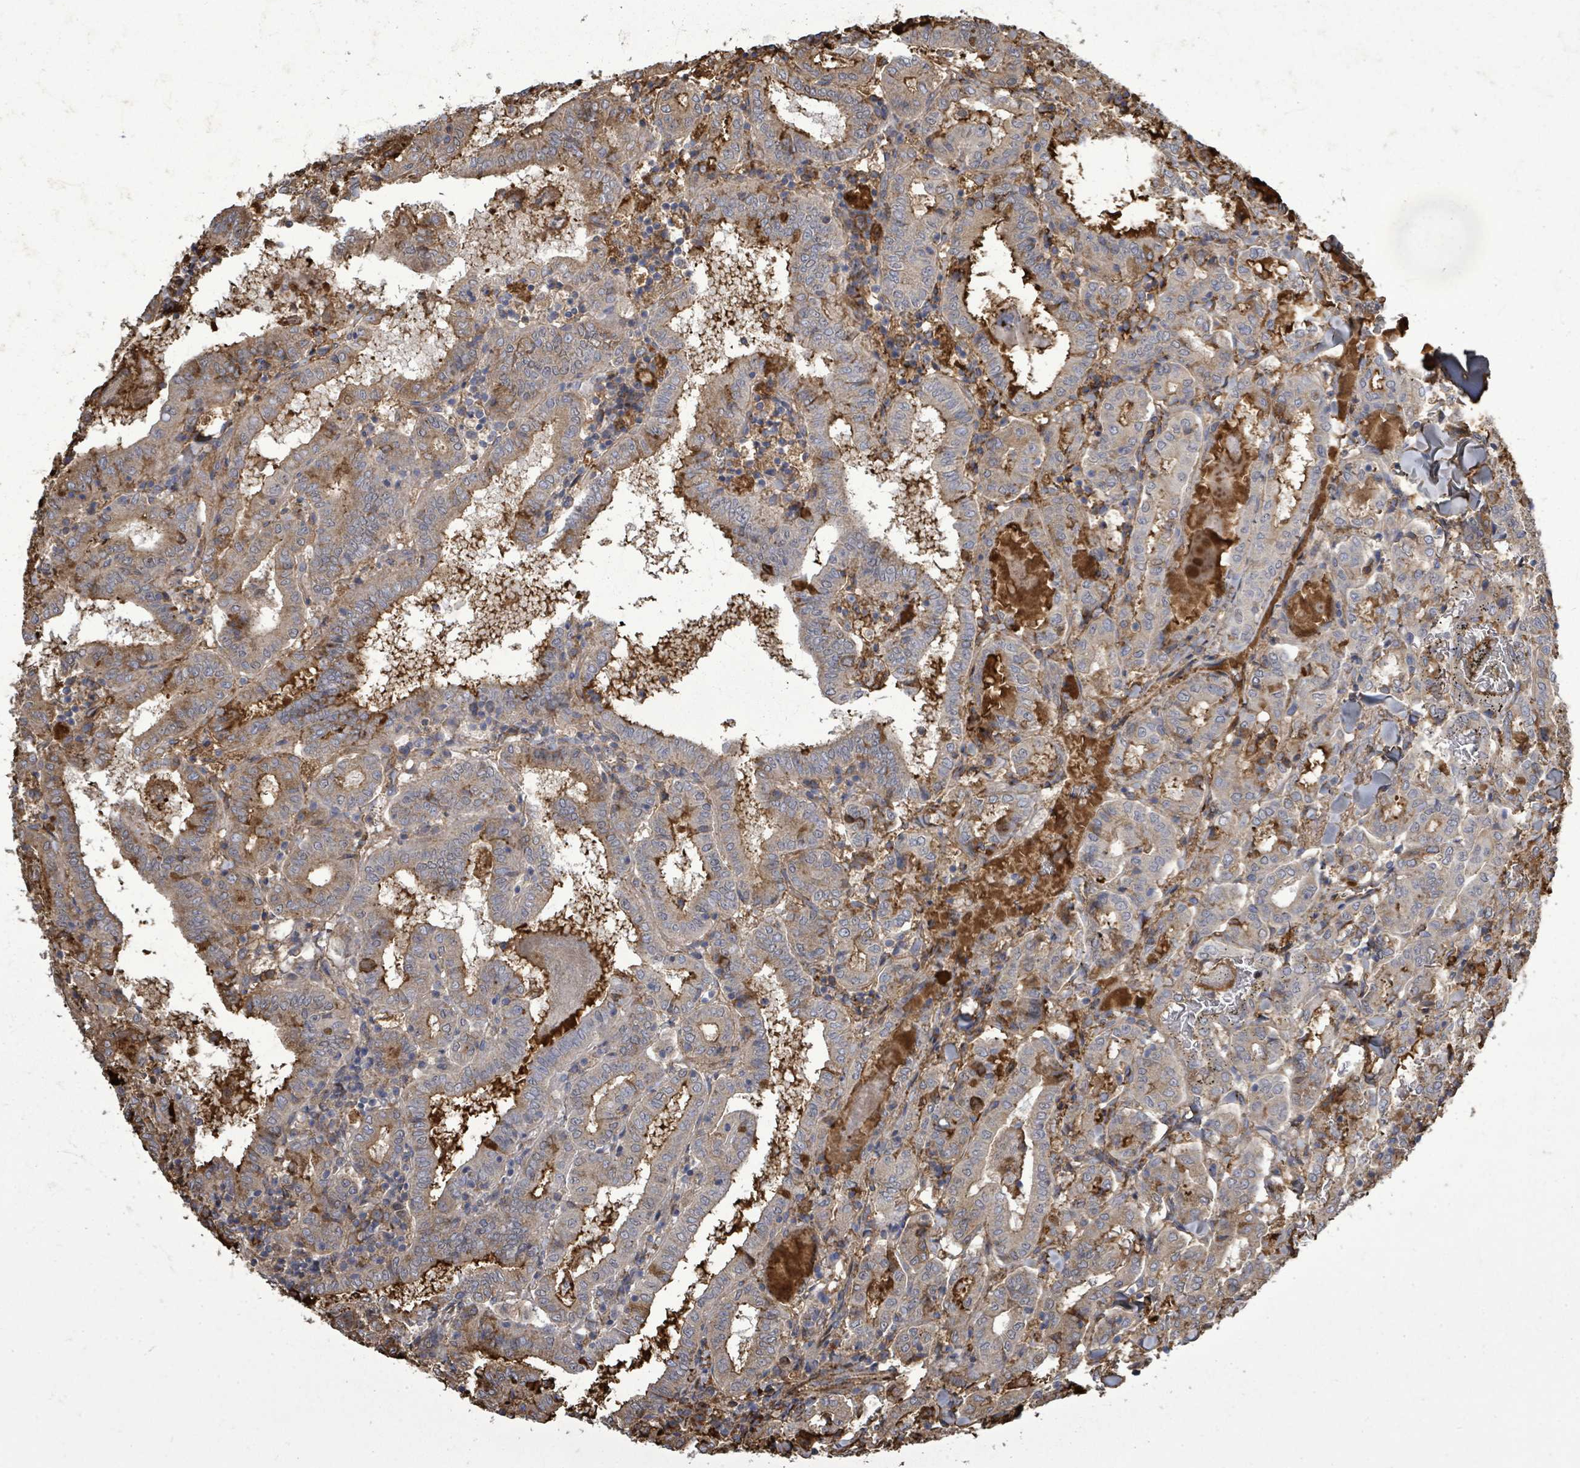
{"staining": {"intensity": "weak", "quantity": "25%-75%", "location": "cytoplasmic/membranous"}, "tissue": "thyroid cancer", "cell_type": "Tumor cells", "image_type": "cancer", "snomed": [{"axis": "morphology", "description": "Papillary adenocarcinoma, NOS"}, {"axis": "topography", "description": "Thyroid gland"}], "caption": "Thyroid cancer was stained to show a protein in brown. There is low levels of weak cytoplasmic/membranous positivity in about 25%-75% of tumor cells. (DAB (3,3'-diaminobenzidine) IHC, brown staining for protein, blue staining for nuclei).", "gene": "PAPSS1", "patient": {"sex": "female", "age": 72}}